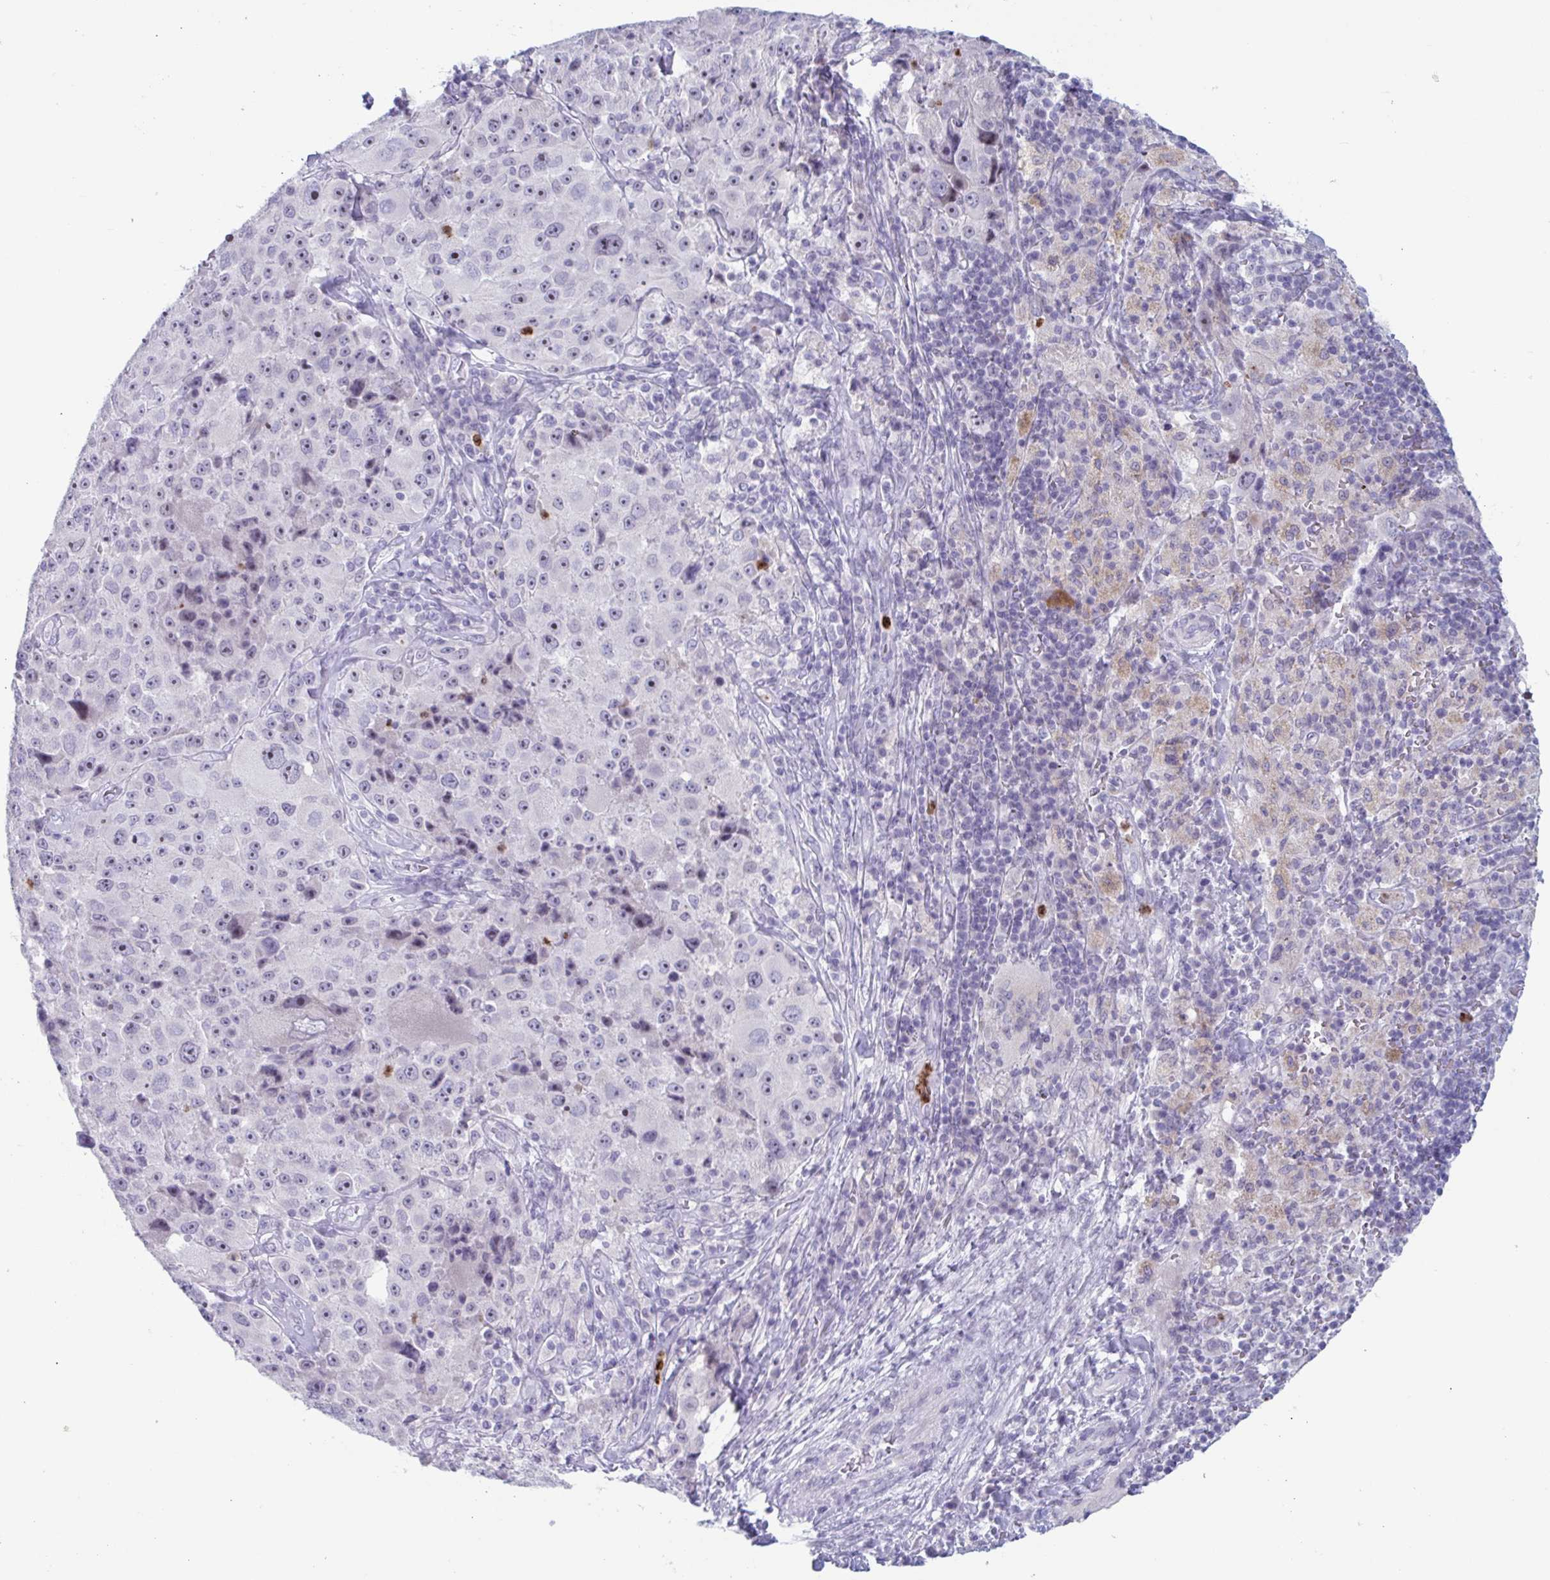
{"staining": {"intensity": "negative", "quantity": "none", "location": "none"}, "tissue": "melanoma", "cell_type": "Tumor cells", "image_type": "cancer", "snomed": [{"axis": "morphology", "description": "Malignant melanoma, Metastatic site"}, {"axis": "topography", "description": "Lymph node"}], "caption": "This is an immunohistochemistry (IHC) micrograph of melanoma. There is no positivity in tumor cells.", "gene": "CYP4F11", "patient": {"sex": "male", "age": 62}}